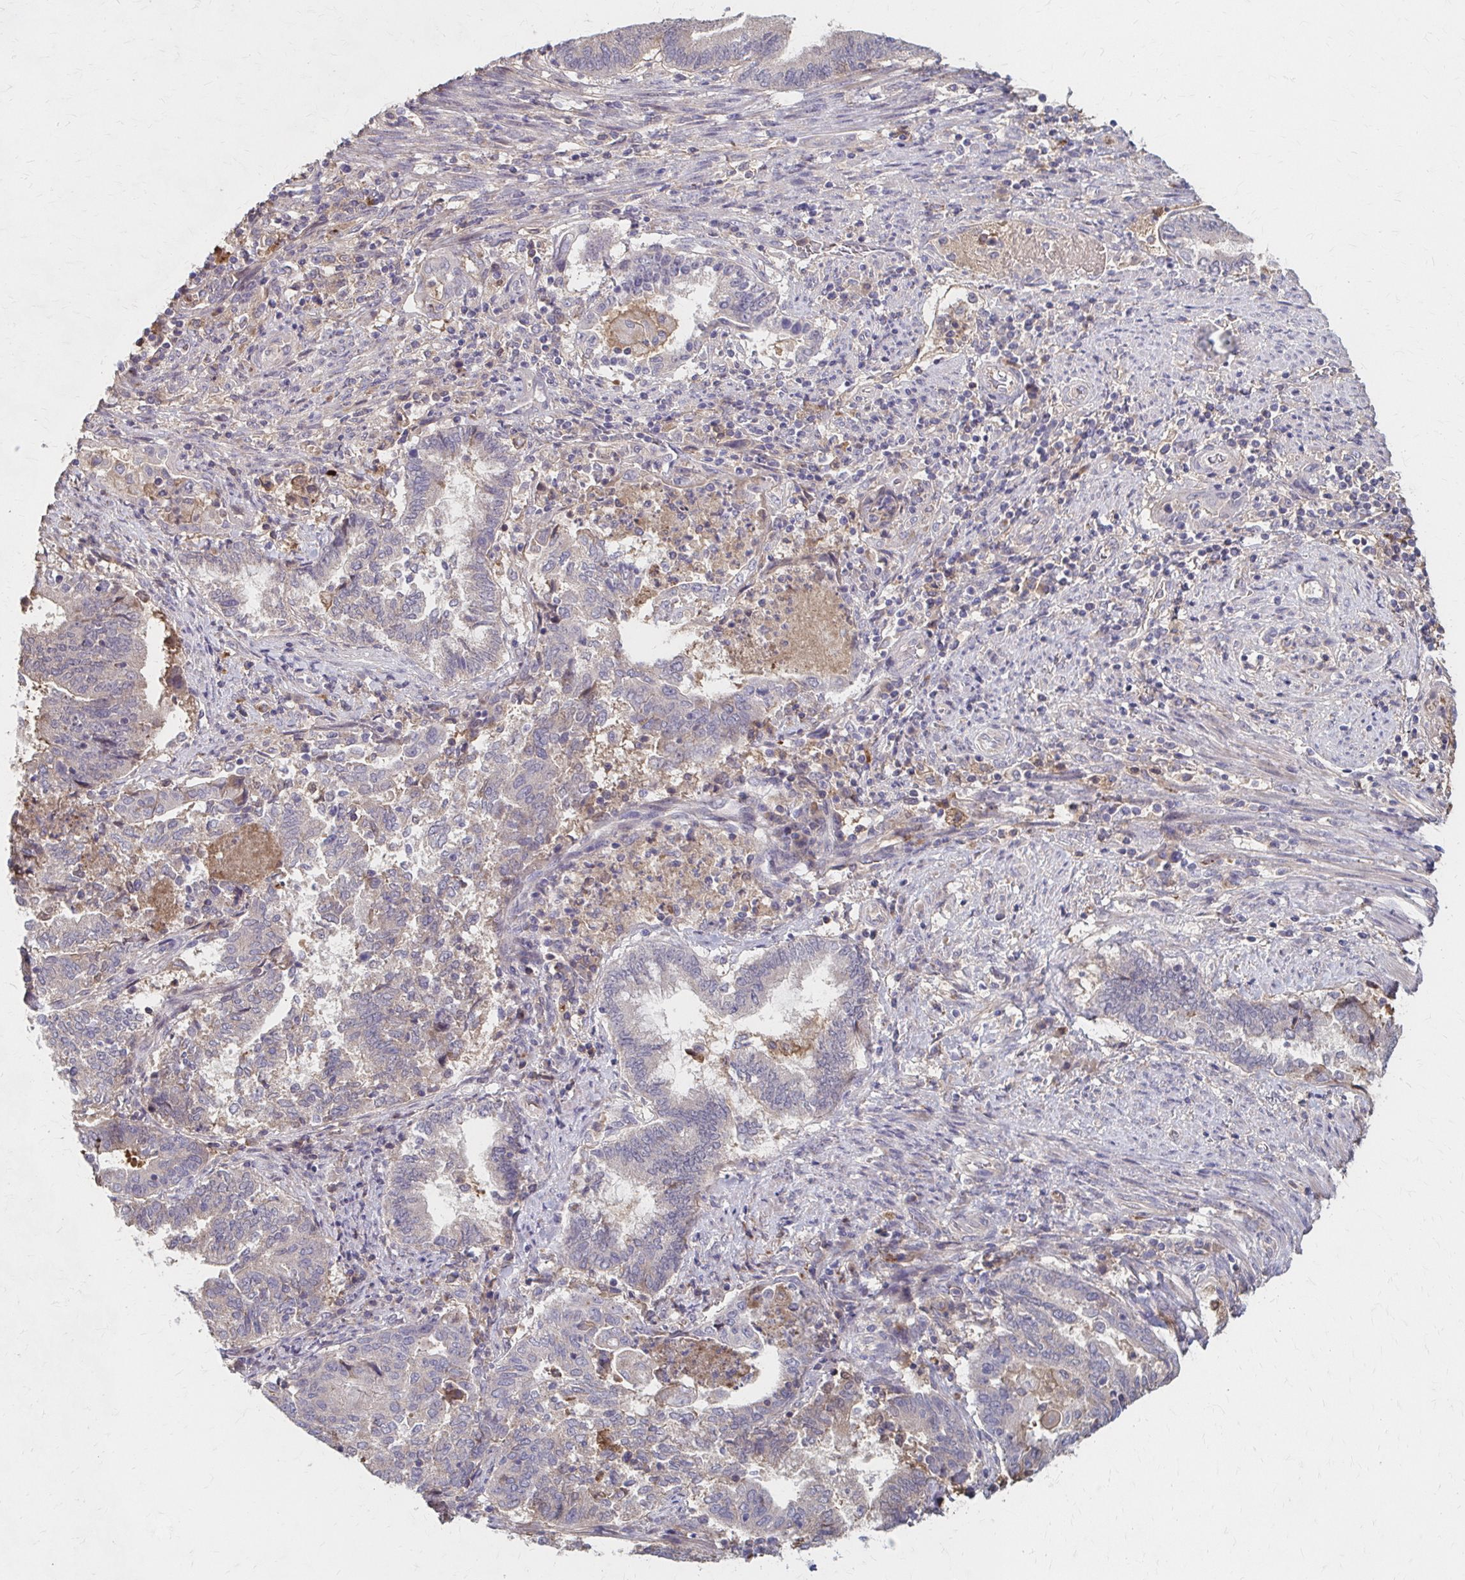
{"staining": {"intensity": "negative", "quantity": "none", "location": "none"}, "tissue": "endometrial cancer", "cell_type": "Tumor cells", "image_type": "cancer", "snomed": [{"axis": "morphology", "description": "Adenocarcinoma, NOS"}, {"axis": "topography", "description": "Endometrium"}], "caption": "Immunohistochemistry image of human endometrial cancer (adenocarcinoma) stained for a protein (brown), which demonstrates no positivity in tumor cells.", "gene": "HMGCS2", "patient": {"sex": "female", "age": 65}}